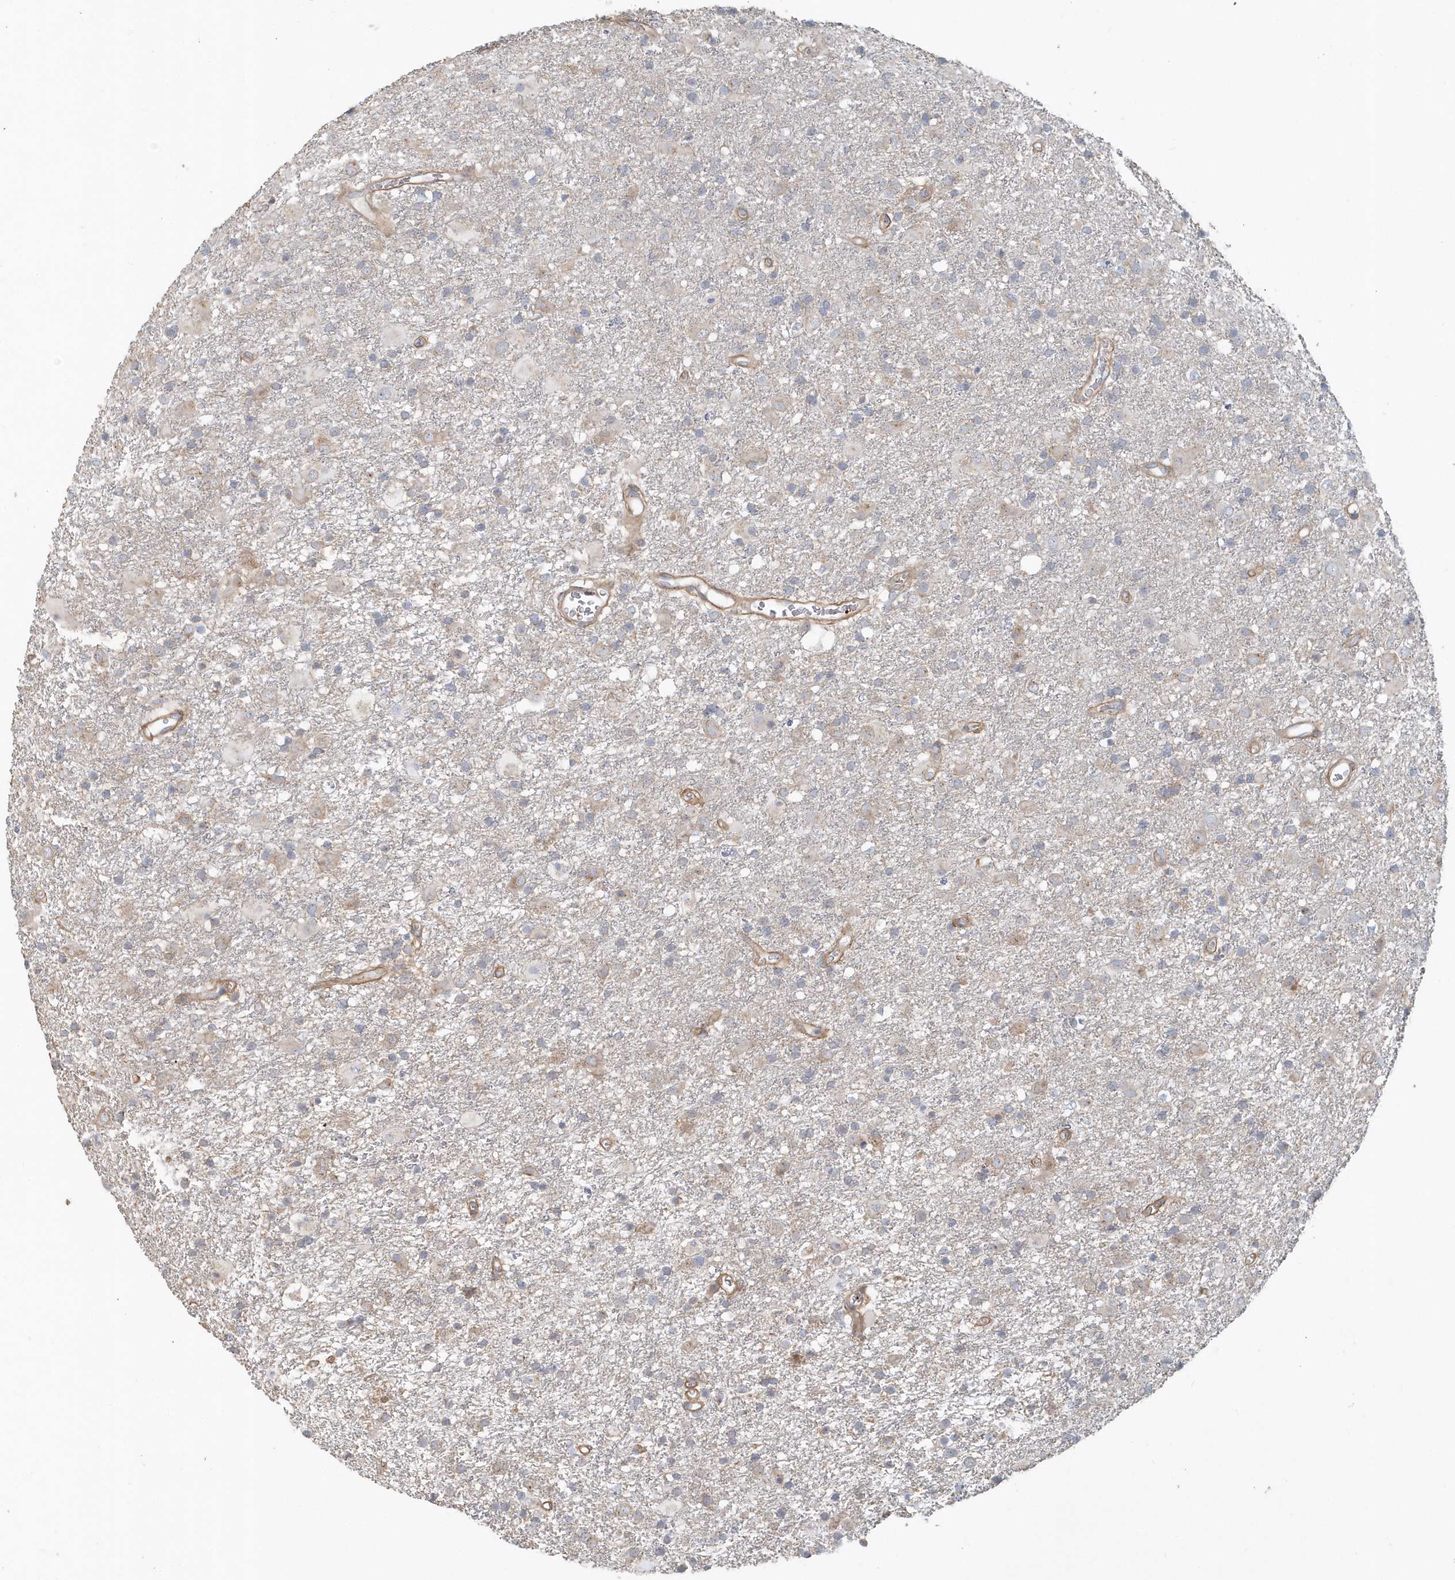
{"staining": {"intensity": "negative", "quantity": "none", "location": "none"}, "tissue": "glioma", "cell_type": "Tumor cells", "image_type": "cancer", "snomed": [{"axis": "morphology", "description": "Glioma, malignant, Low grade"}, {"axis": "topography", "description": "Brain"}], "caption": "Tumor cells show no significant protein staining in low-grade glioma (malignant). (DAB IHC with hematoxylin counter stain).", "gene": "MMRN1", "patient": {"sex": "male", "age": 65}}